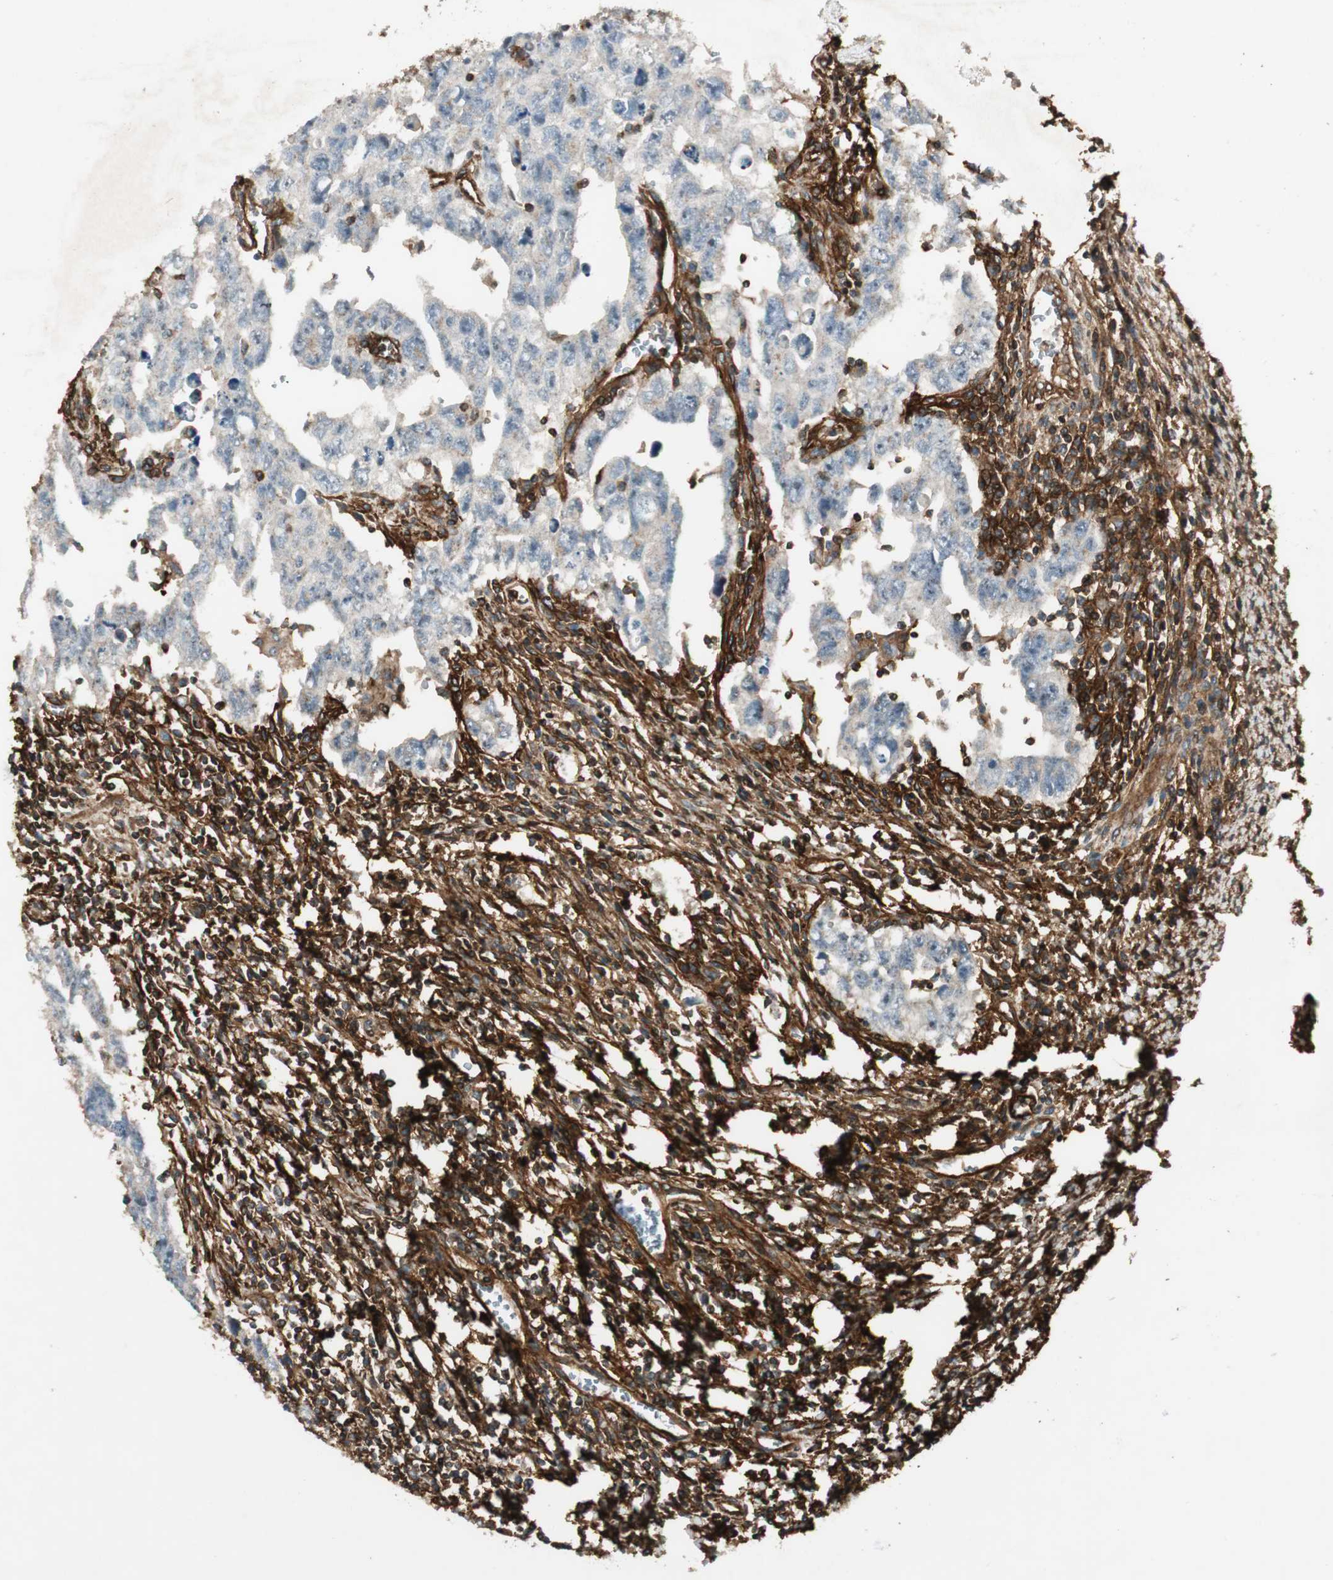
{"staining": {"intensity": "negative", "quantity": "none", "location": "none"}, "tissue": "testis cancer", "cell_type": "Tumor cells", "image_type": "cancer", "snomed": [{"axis": "morphology", "description": "Carcinoma, Embryonal, NOS"}, {"axis": "topography", "description": "Testis"}], "caption": "This is an immunohistochemistry (IHC) photomicrograph of human testis cancer. There is no staining in tumor cells.", "gene": "BTN3A3", "patient": {"sex": "male", "age": 28}}